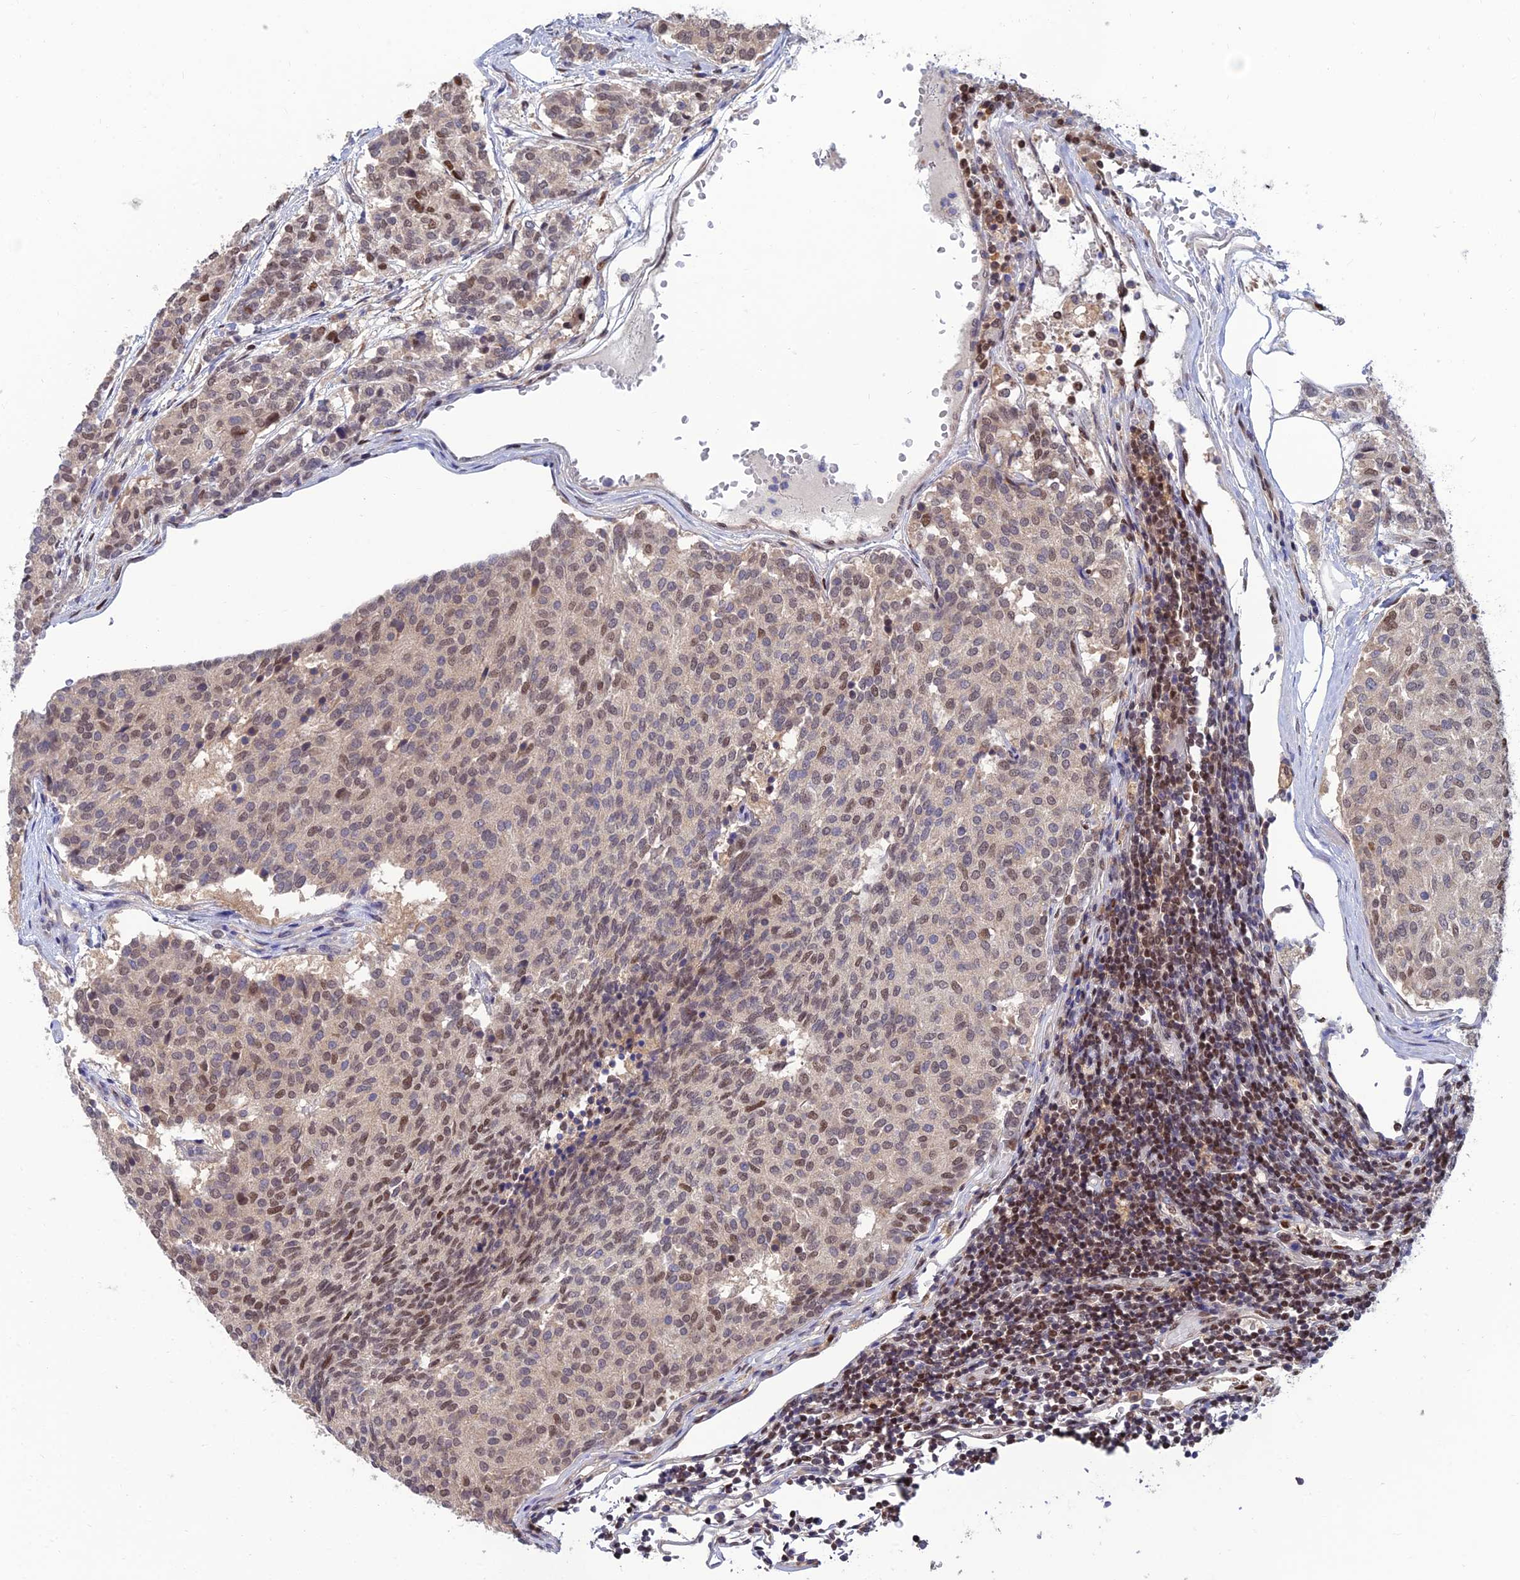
{"staining": {"intensity": "moderate", "quantity": "25%-75%", "location": "nuclear"}, "tissue": "carcinoid", "cell_type": "Tumor cells", "image_type": "cancer", "snomed": [{"axis": "morphology", "description": "Carcinoid, malignant, NOS"}, {"axis": "topography", "description": "Pancreas"}], "caption": "Moderate nuclear protein positivity is seen in approximately 25%-75% of tumor cells in carcinoid (malignant). (DAB (3,3'-diaminobenzidine) IHC, brown staining for protein, blue staining for nuclei).", "gene": "DNPEP", "patient": {"sex": "female", "age": 54}}